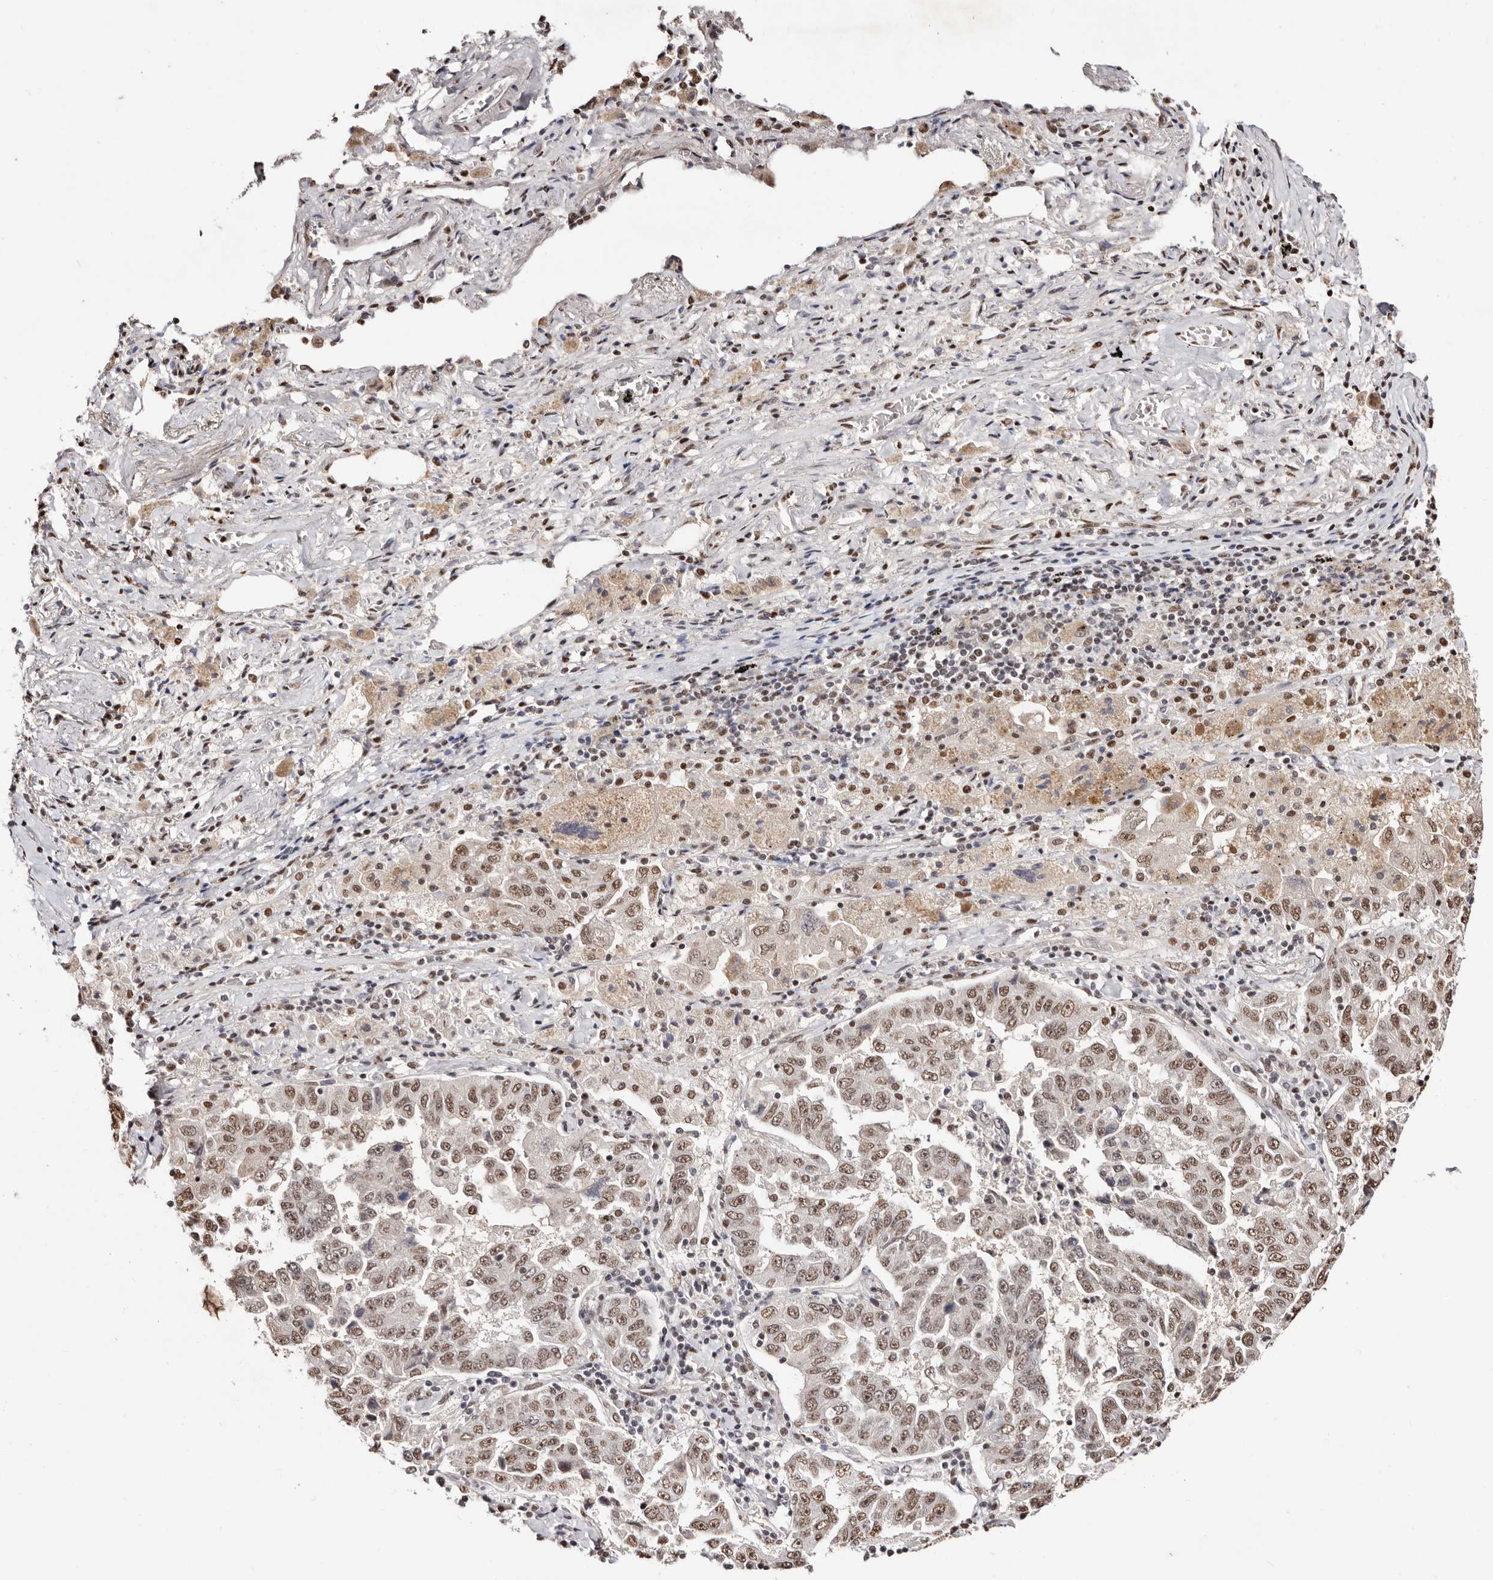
{"staining": {"intensity": "moderate", "quantity": ">75%", "location": "nuclear"}, "tissue": "lung cancer", "cell_type": "Tumor cells", "image_type": "cancer", "snomed": [{"axis": "morphology", "description": "Adenocarcinoma, NOS"}, {"axis": "topography", "description": "Lung"}], "caption": "Protein staining reveals moderate nuclear staining in approximately >75% of tumor cells in lung cancer (adenocarcinoma). The protein is stained brown, and the nuclei are stained in blue (DAB (3,3'-diaminobenzidine) IHC with brightfield microscopy, high magnification).", "gene": "BICRAL", "patient": {"sex": "female", "age": 51}}